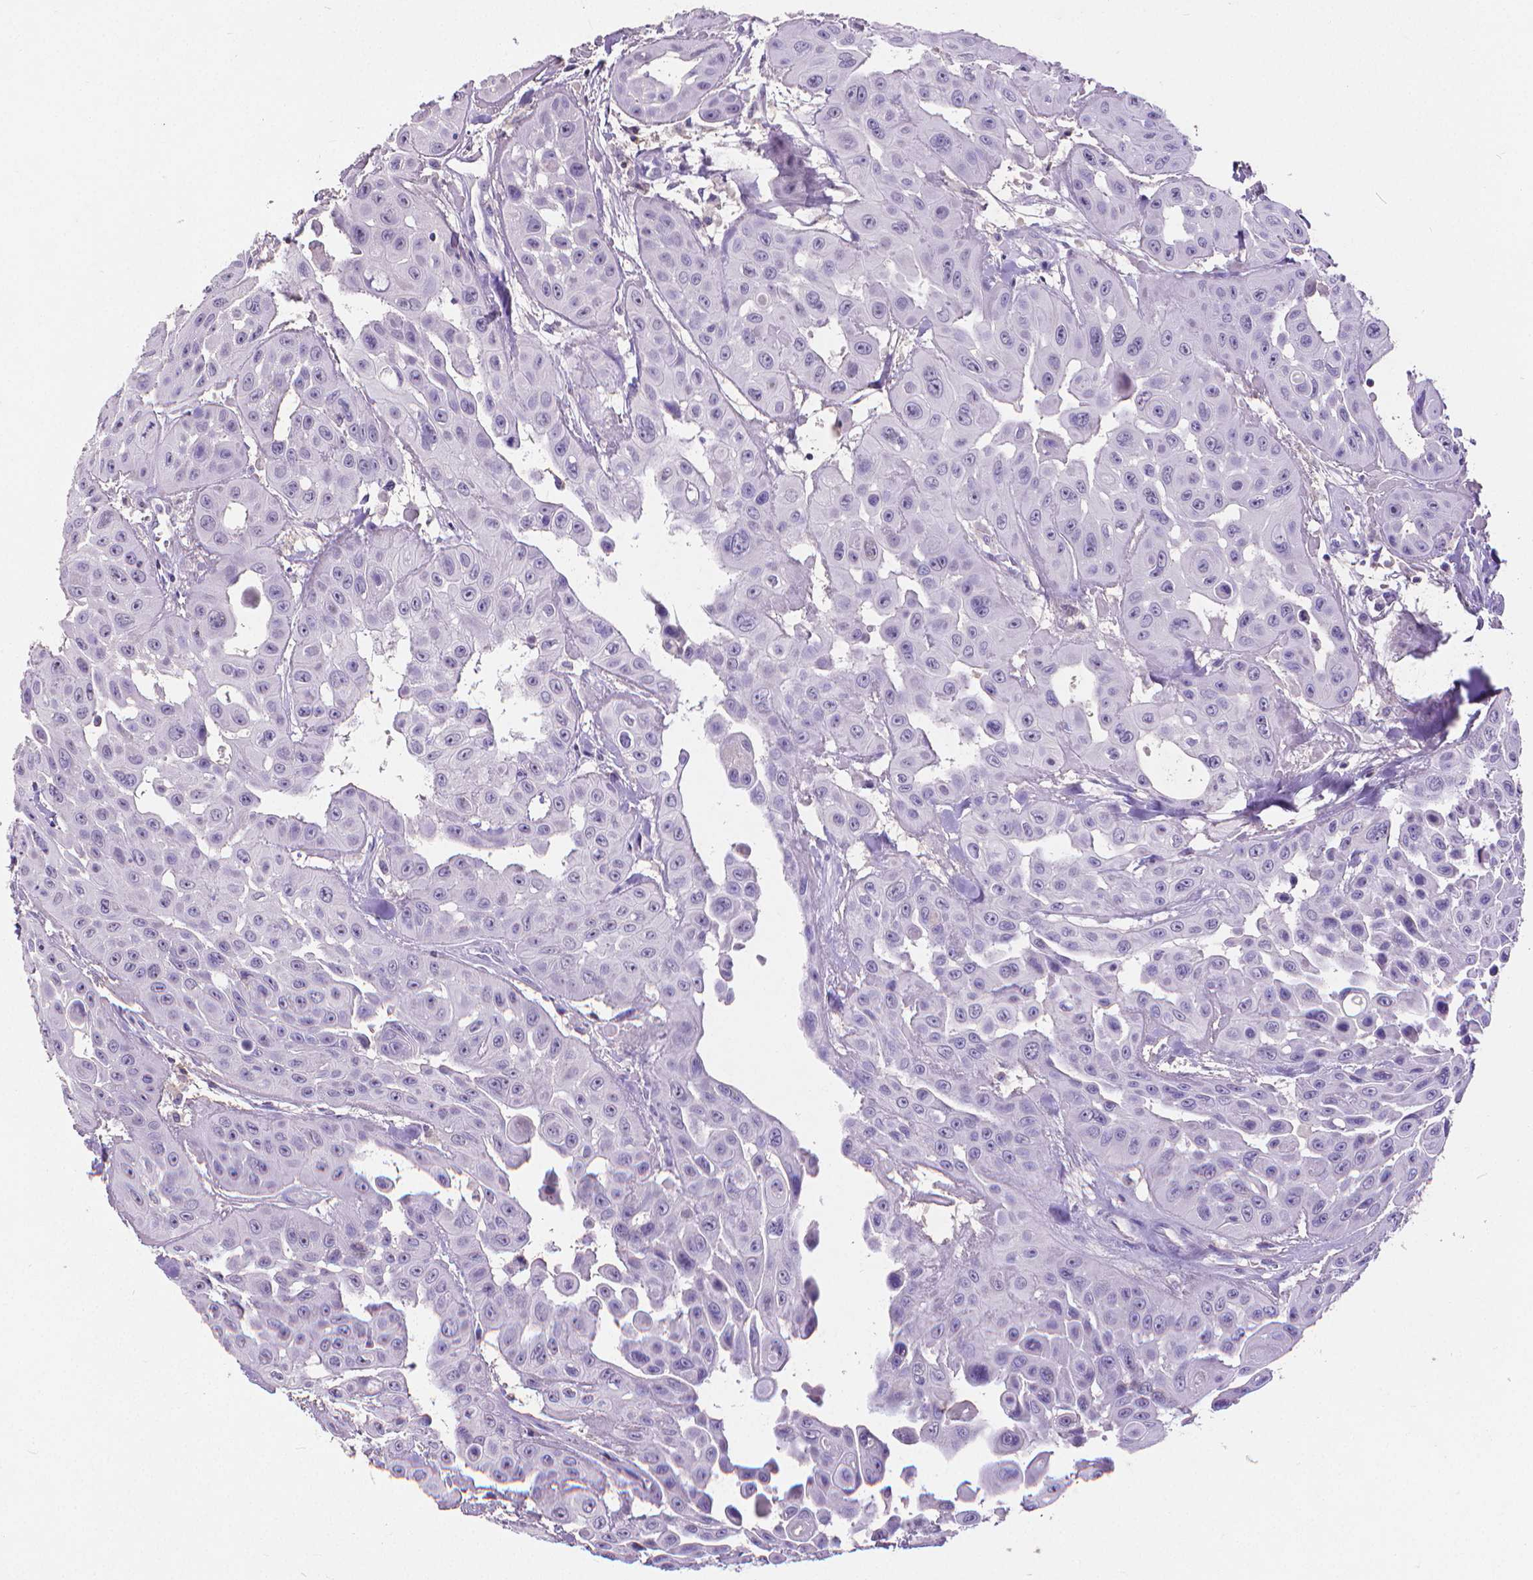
{"staining": {"intensity": "negative", "quantity": "none", "location": "none"}, "tissue": "head and neck cancer", "cell_type": "Tumor cells", "image_type": "cancer", "snomed": [{"axis": "morphology", "description": "Adenocarcinoma, NOS"}, {"axis": "topography", "description": "Head-Neck"}], "caption": "Immunohistochemistry (IHC) micrograph of human head and neck cancer stained for a protein (brown), which exhibits no expression in tumor cells. (Brightfield microscopy of DAB (3,3'-diaminobenzidine) IHC at high magnification).", "gene": "CD4", "patient": {"sex": "male", "age": 73}}